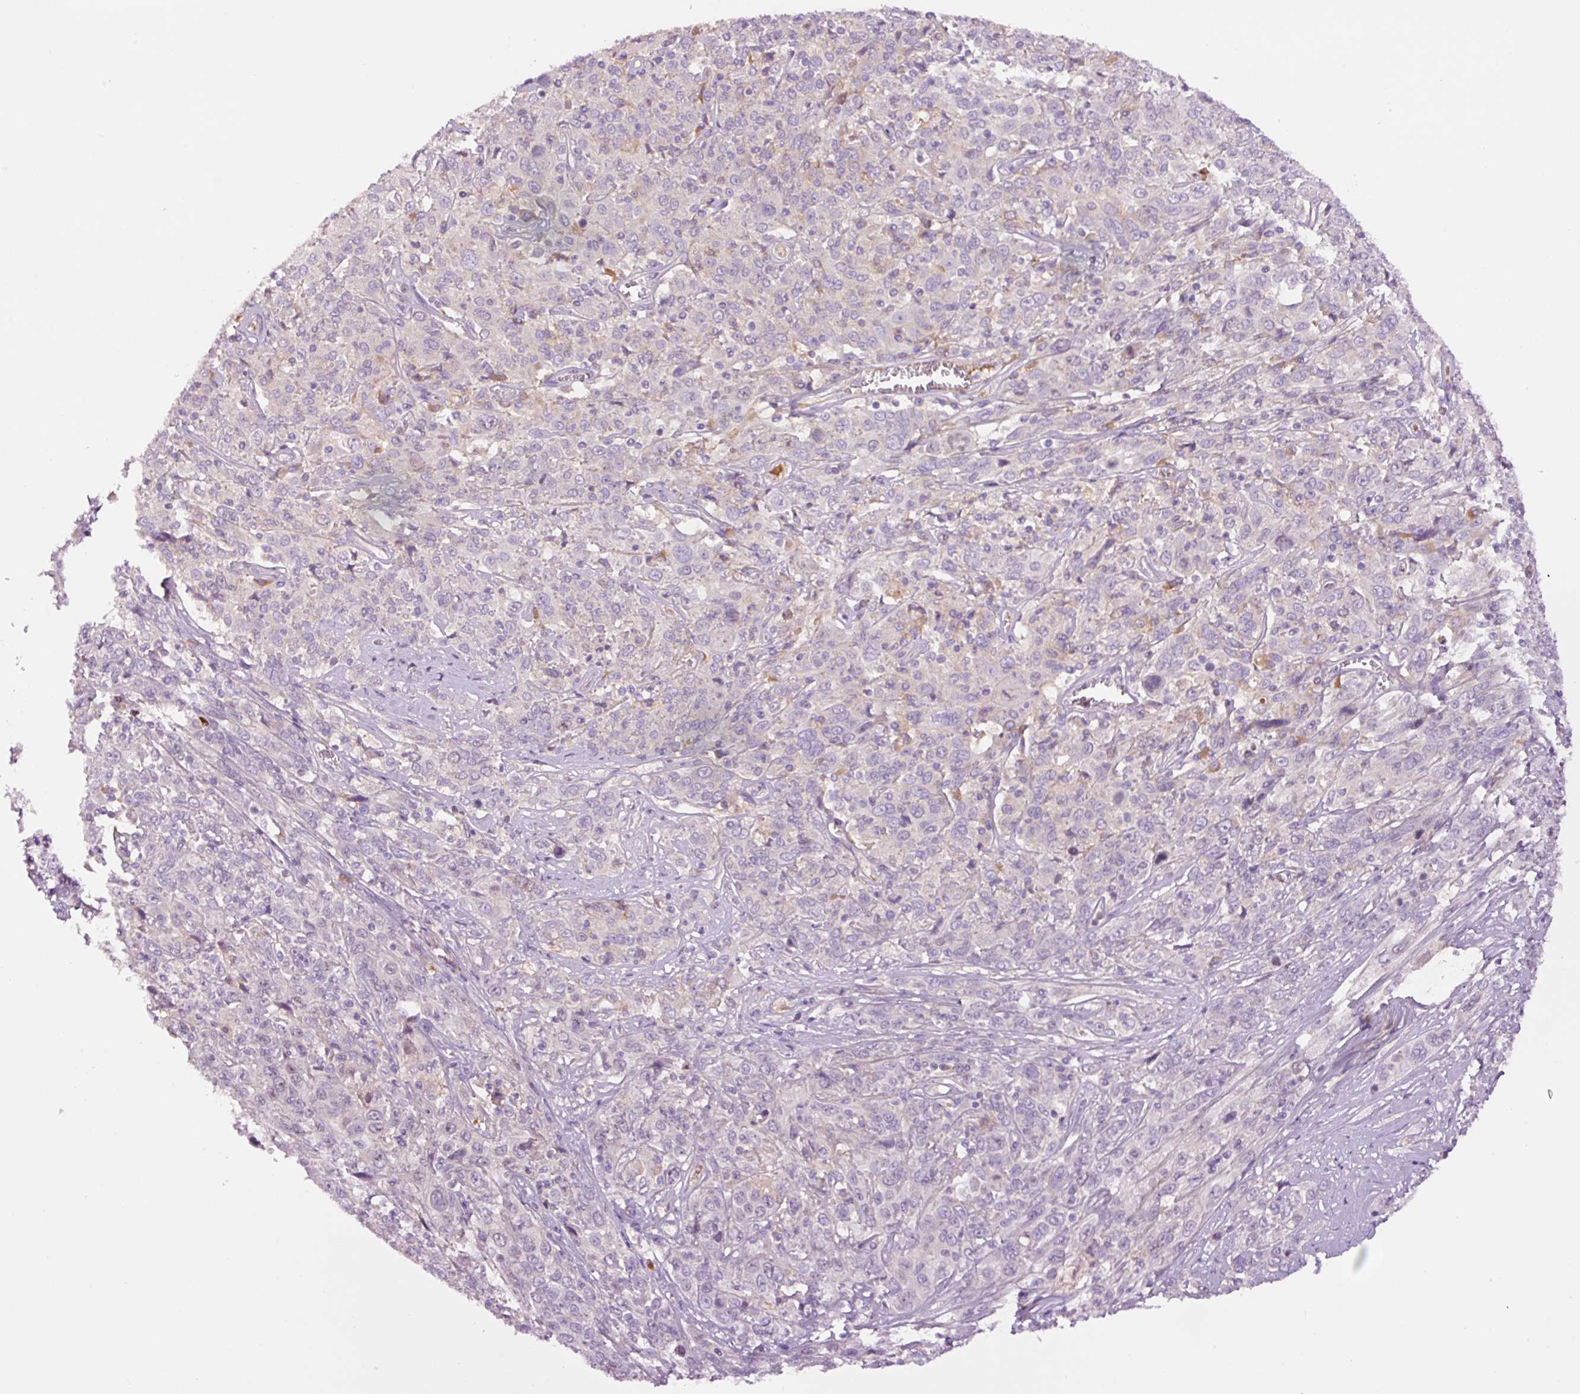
{"staining": {"intensity": "negative", "quantity": "none", "location": "none"}, "tissue": "cervical cancer", "cell_type": "Tumor cells", "image_type": "cancer", "snomed": [{"axis": "morphology", "description": "Squamous cell carcinoma, NOS"}, {"axis": "topography", "description": "Cervix"}], "caption": "Immunohistochemical staining of squamous cell carcinoma (cervical) exhibits no significant expression in tumor cells. (Immunohistochemistry (ihc), brightfield microscopy, high magnification).", "gene": "DPPA4", "patient": {"sex": "female", "age": 46}}